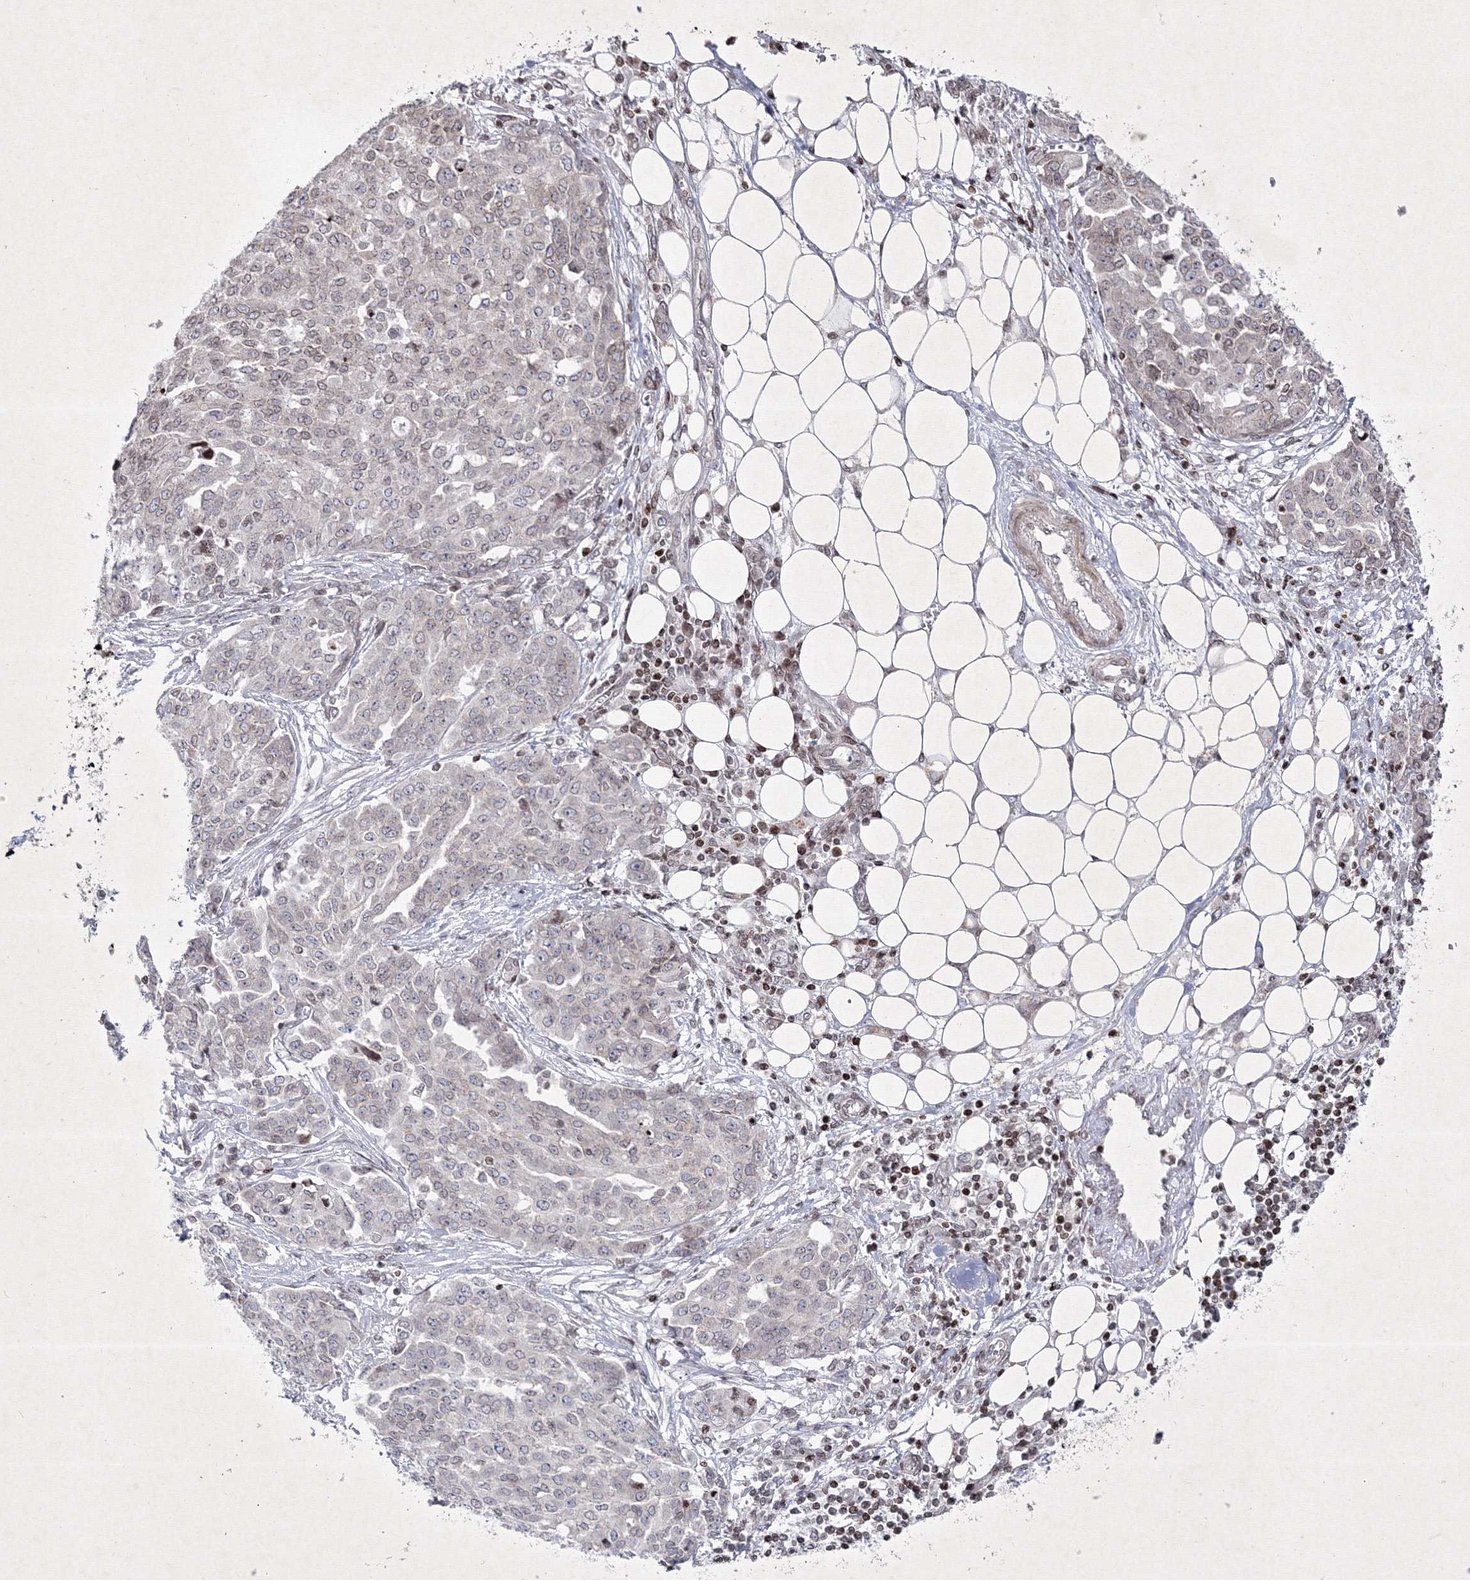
{"staining": {"intensity": "negative", "quantity": "none", "location": "none"}, "tissue": "ovarian cancer", "cell_type": "Tumor cells", "image_type": "cancer", "snomed": [{"axis": "morphology", "description": "Cystadenocarcinoma, serous, NOS"}, {"axis": "topography", "description": "Soft tissue"}, {"axis": "topography", "description": "Ovary"}], "caption": "An immunohistochemistry (IHC) photomicrograph of ovarian cancer (serous cystadenocarcinoma) is shown. There is no staining in tumor cells of ovarian cancer (serous cystadenocarcinoma). (DAB immunohistochemistry visualized using brightfield microscopy, high magnification).", "gene": "SMIM29", "patient": {"sex": "female", "age": 57}}